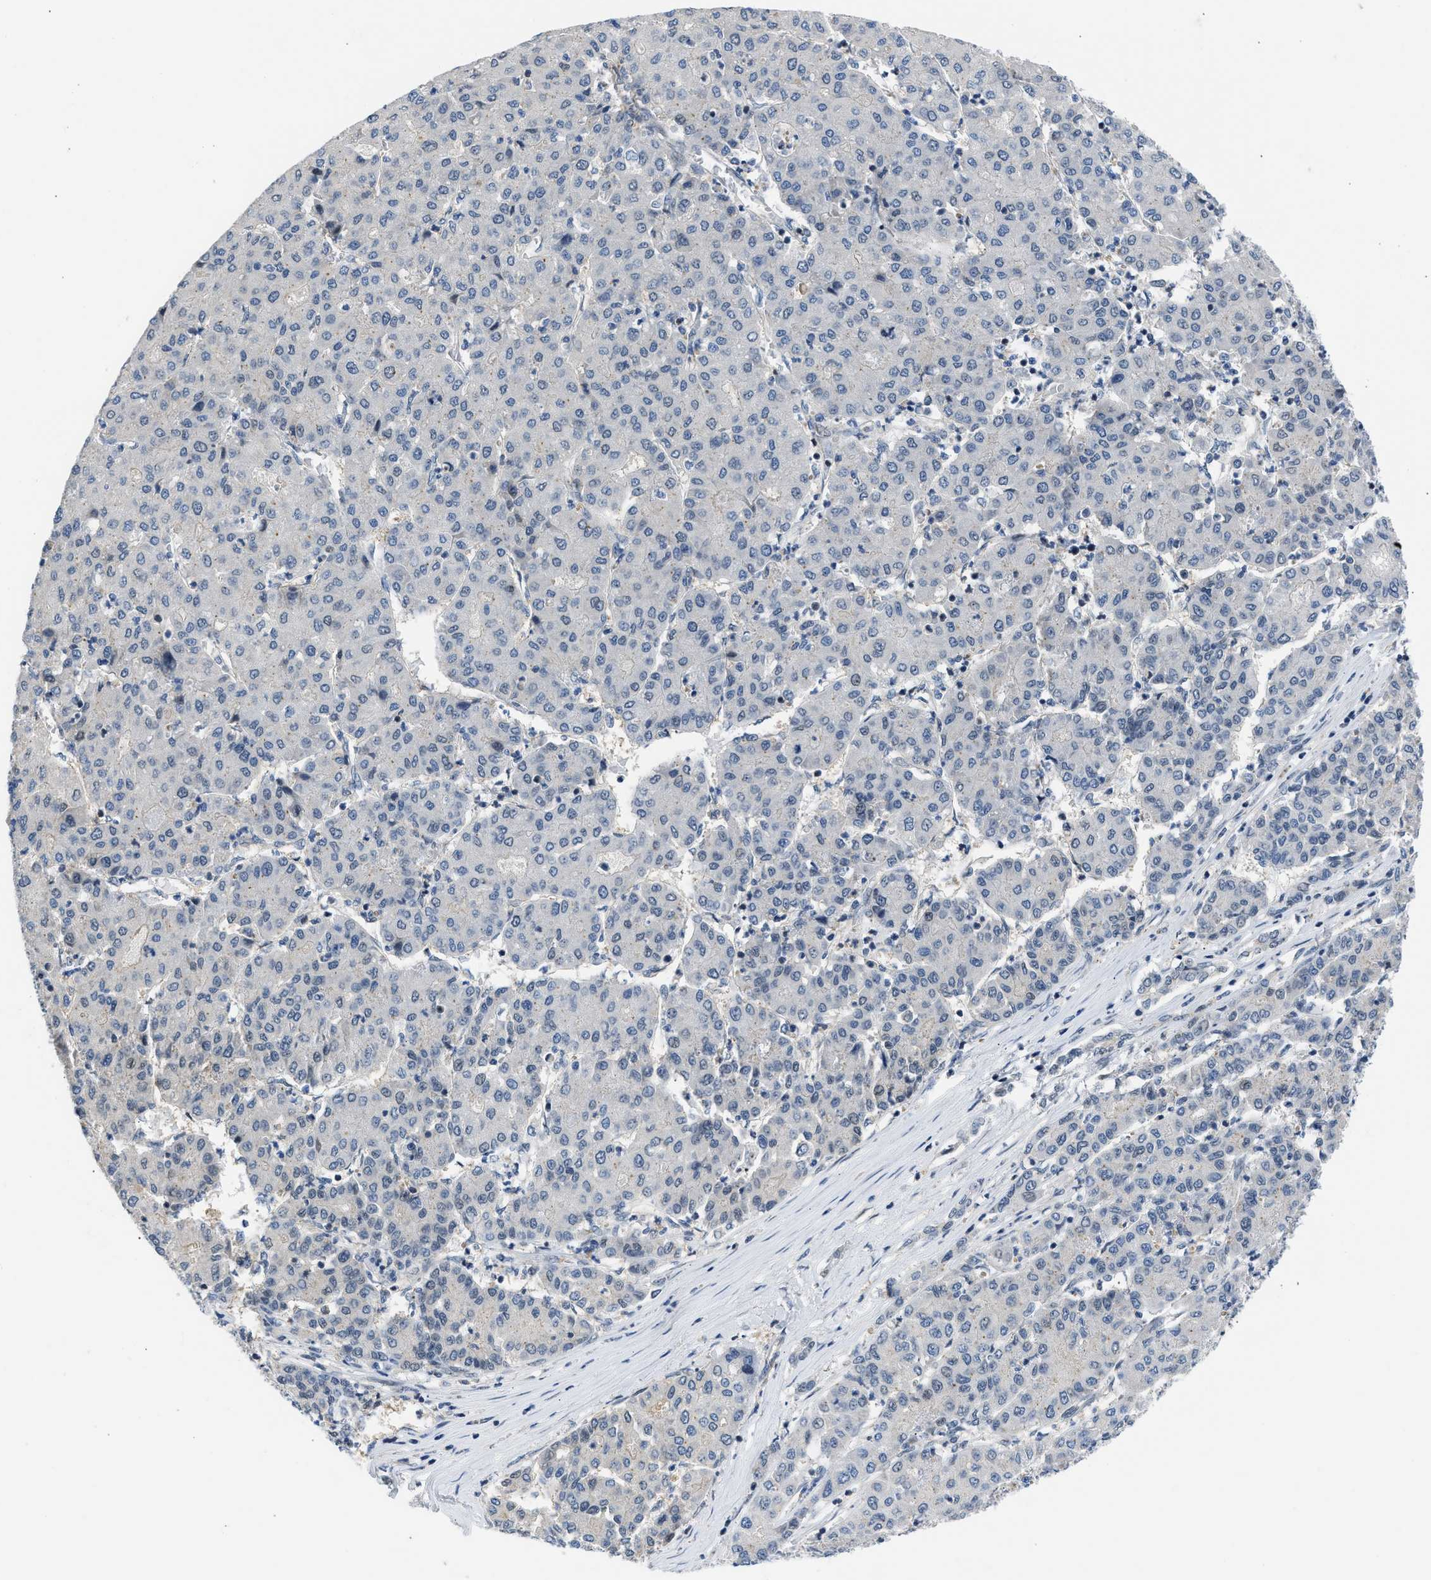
{"staining": {"intensity": "negative", "quantity": "none", "location": "none"}, "tissue": "liver cancer", "cell_type": "Tumor cells", "image_type": "cancer", "snomed": [{"axis": "morphology", "description": "Carcinoma, Hepatocellular, NOS"}, {"axis": "topography", "description": "Liver"}], "caption": "Tumor cells show no significant staining in hepatocellular carcinoma (liver).", "gene": "OLIG3", "patient": {"sex": "male", "age": 65}}